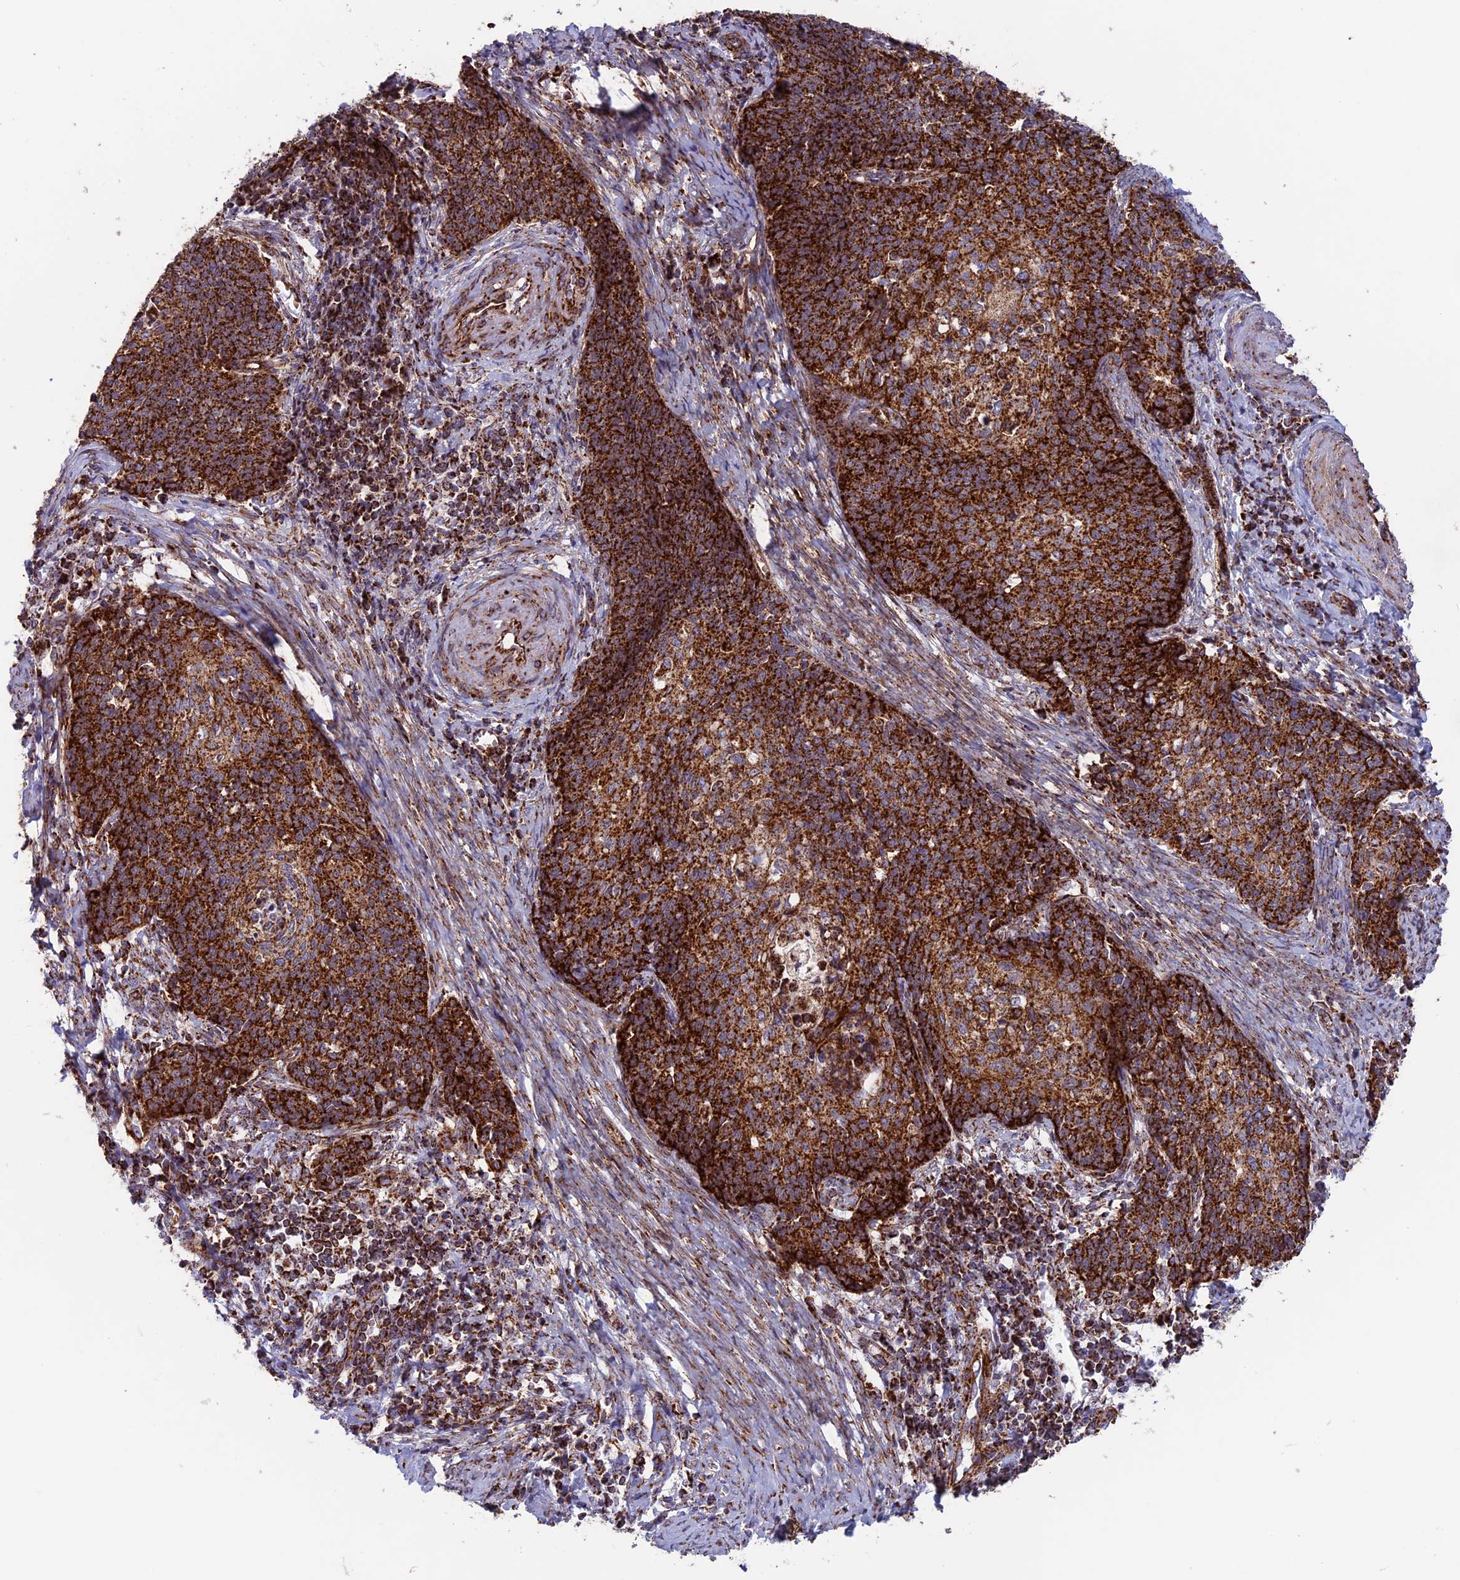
{"staining": {"intensity": "strong", "quantity": ">75%", "location": "cytoplasmic/membranous"}, "tissue": "cervical cancer", "cell_type": "Tumor cells", "image_type": "cancer", "snomed": [{"axis": "morphology", "description": "Squamous cell carcinoma, NOS"}, {"axis": "topography", "description": "Cervix"}], "caption": "Strong cytoplasmic/membranous protein expression is identified in about >75% of tumor cells in cervical squamous cell carcinoma. The protein is stained brown, and the nuclei are stained in blue (DAB IHC with brightfield microscopy, high magnification).", "gene": "MRPS18B", "patient": {"sex": "female", "age": 39}}